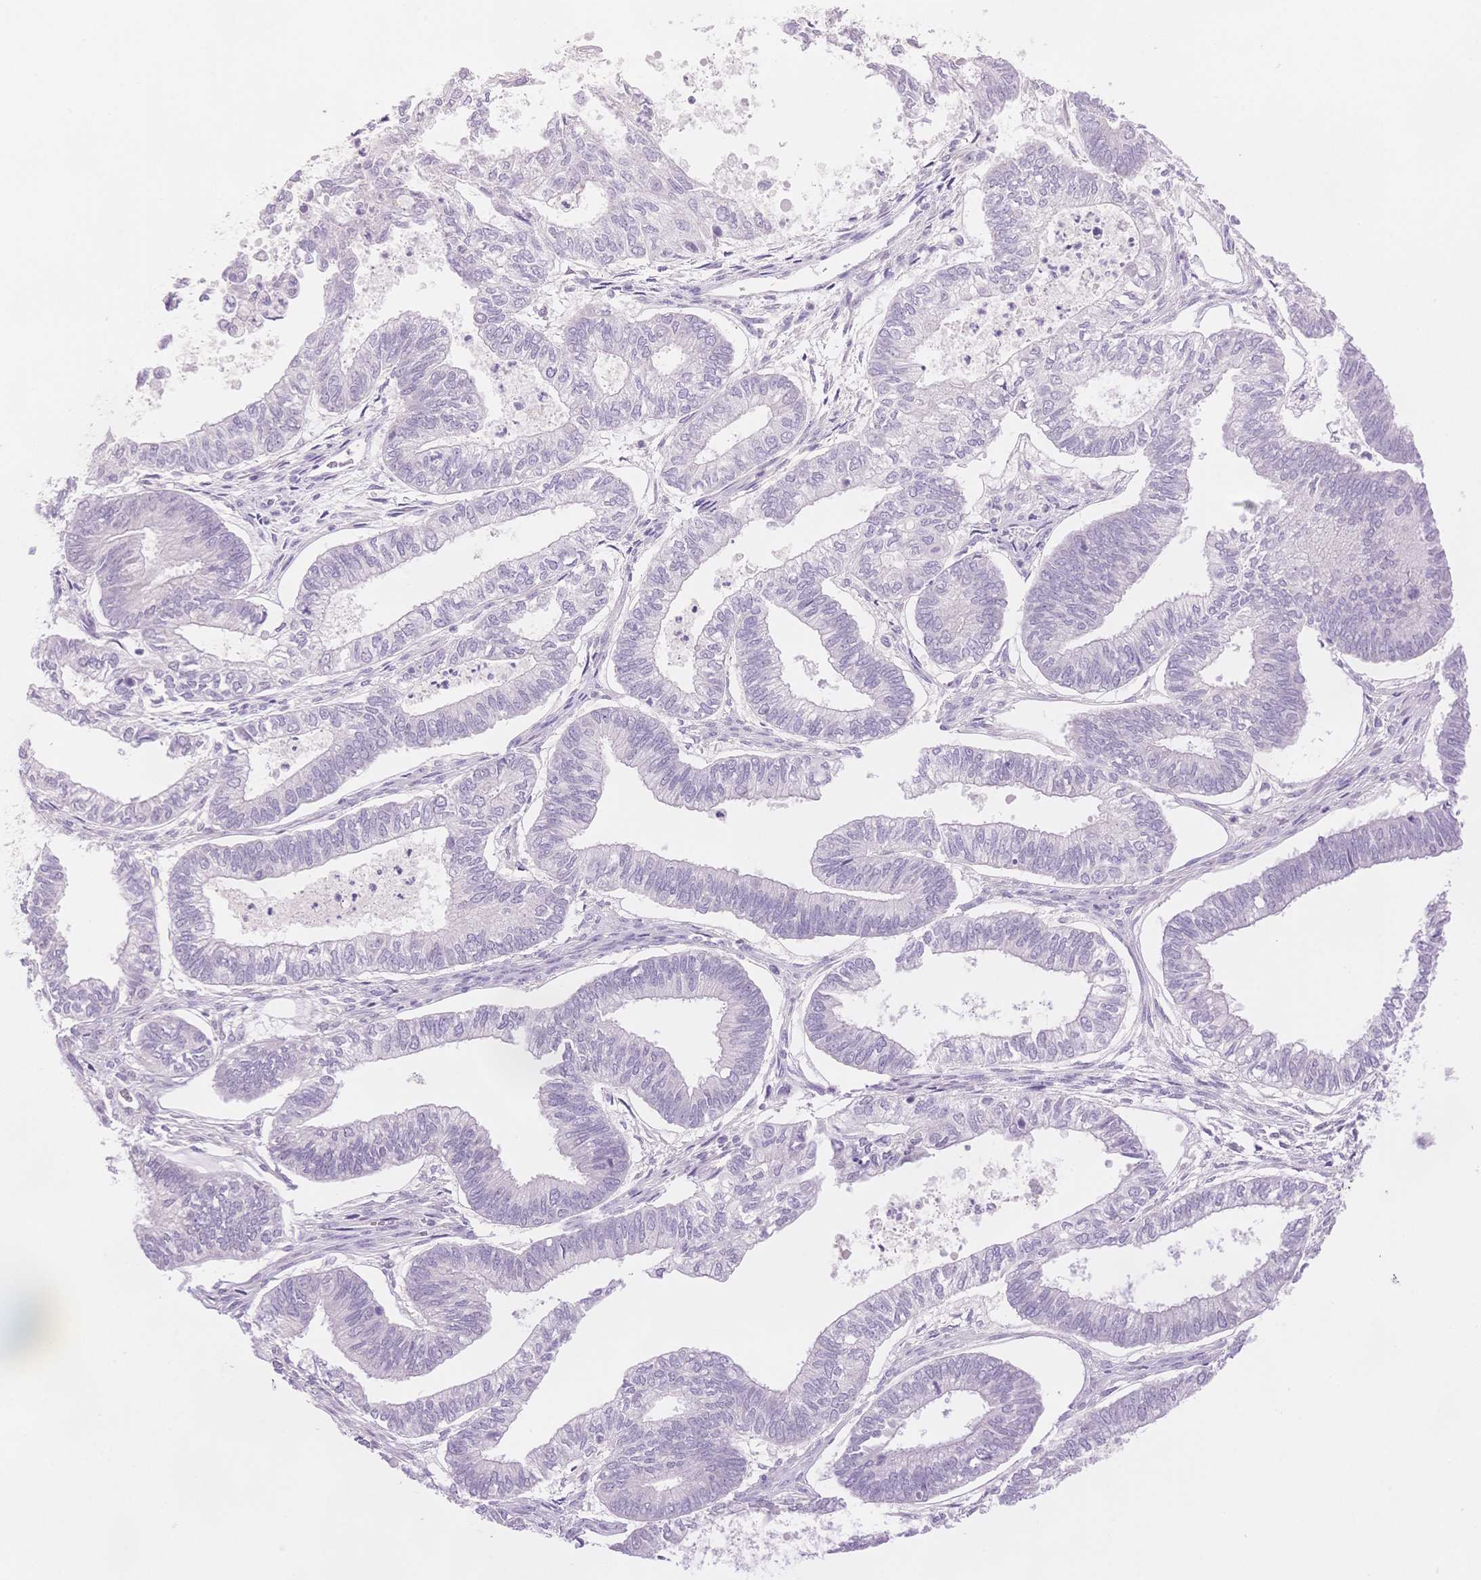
{"staining": {"intensity": "negative", "quantity": "none", "location": "none"}, "tissue": "ovarian cancer", "cell_type": "Tumor cells", "image_type": "cancer", "snomed": [{"axis": "morphology", "description": "Carcinoma, endometroid"}, {"axis": "topography", "description": "Ovary"}], "caption": "Tumor cells are negative for protein expression in human ovarian cancer.", "gene": "MYOM1", "patient": {"sex": "female", "age": 64}}